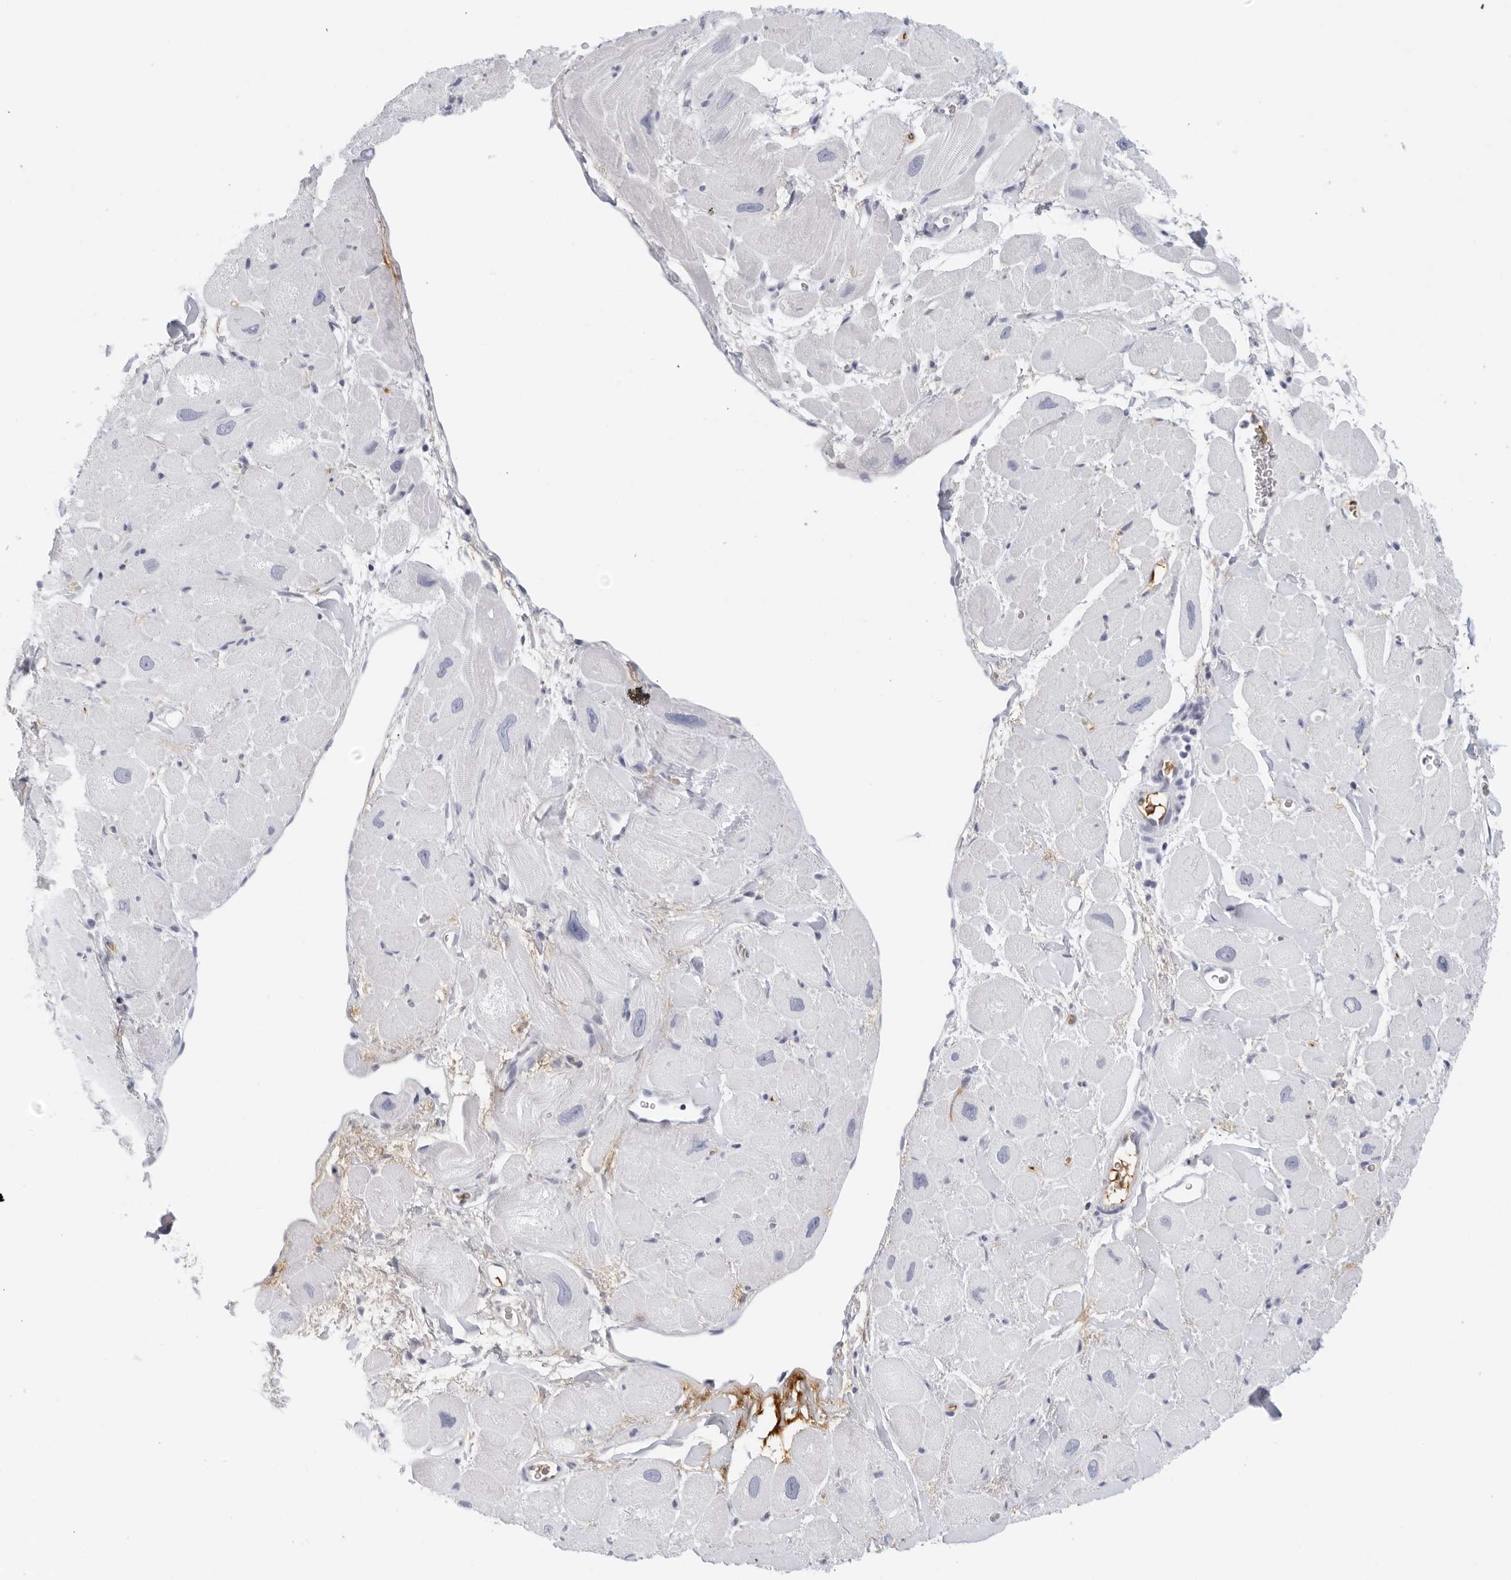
{"staining": {"intensity": "negative", "quantity": "none", "location": "none"}, "tissue": "heart muscle", "cell_type": "Cardiomyocytes", "image_type": "normal", "snomed": [{"axis": "morphology", "description": "Normal tissue, NOS"}, {"axis": "topography", "description": "Heart"}], "caption": "Immunohistochemical staining of normal heart muscle demonstrates no significant positivity in cardiomyocytes.", "gene": "FGG", "patient": {"sex": "male", "age": 49}}